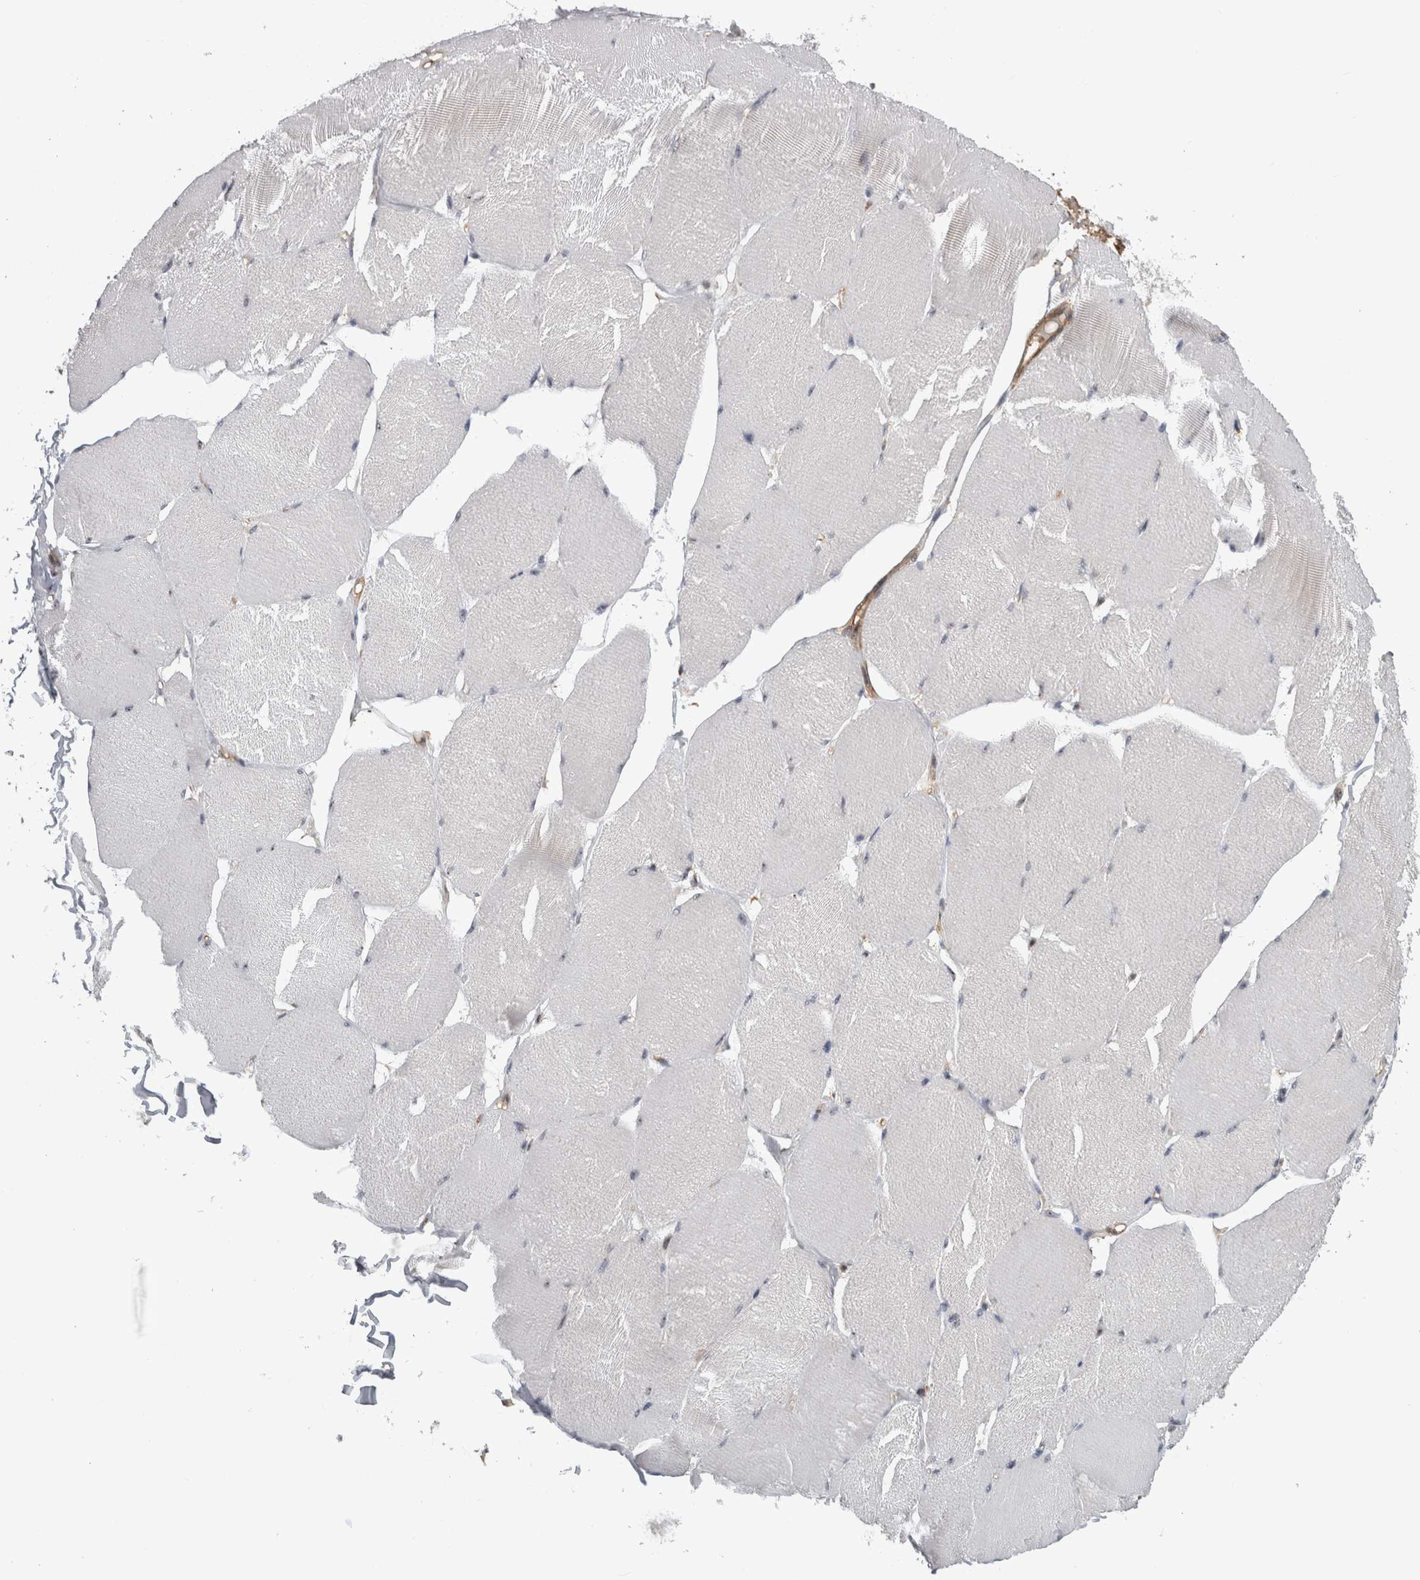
{"staining": {"intensity": "moderate", "quantity": "<25%", "location": "cytoplasmic/membranous"}, "tissue": "skeletal muscle", "cell_type": "Myocytes", "image_type": "normal", "snomed": [{"axis": "morphology", "description": "Normal tissue, NOS"}, {"axis": "topography", "description": "Skin"}, {"axis": "topography", "description": "Skeletal muscle"}], "caption": "Protein positivity by IHC displays moderate cytoplasmic/membranous expression in about <25% of myocytes in benign skeletal muscle. (DAB (3,3'-diaminobenzidine) IHC with brightfield microscopy, high magnification).", "gene": "TDRD7", "patient": {"sex": "male", "age": 83}}